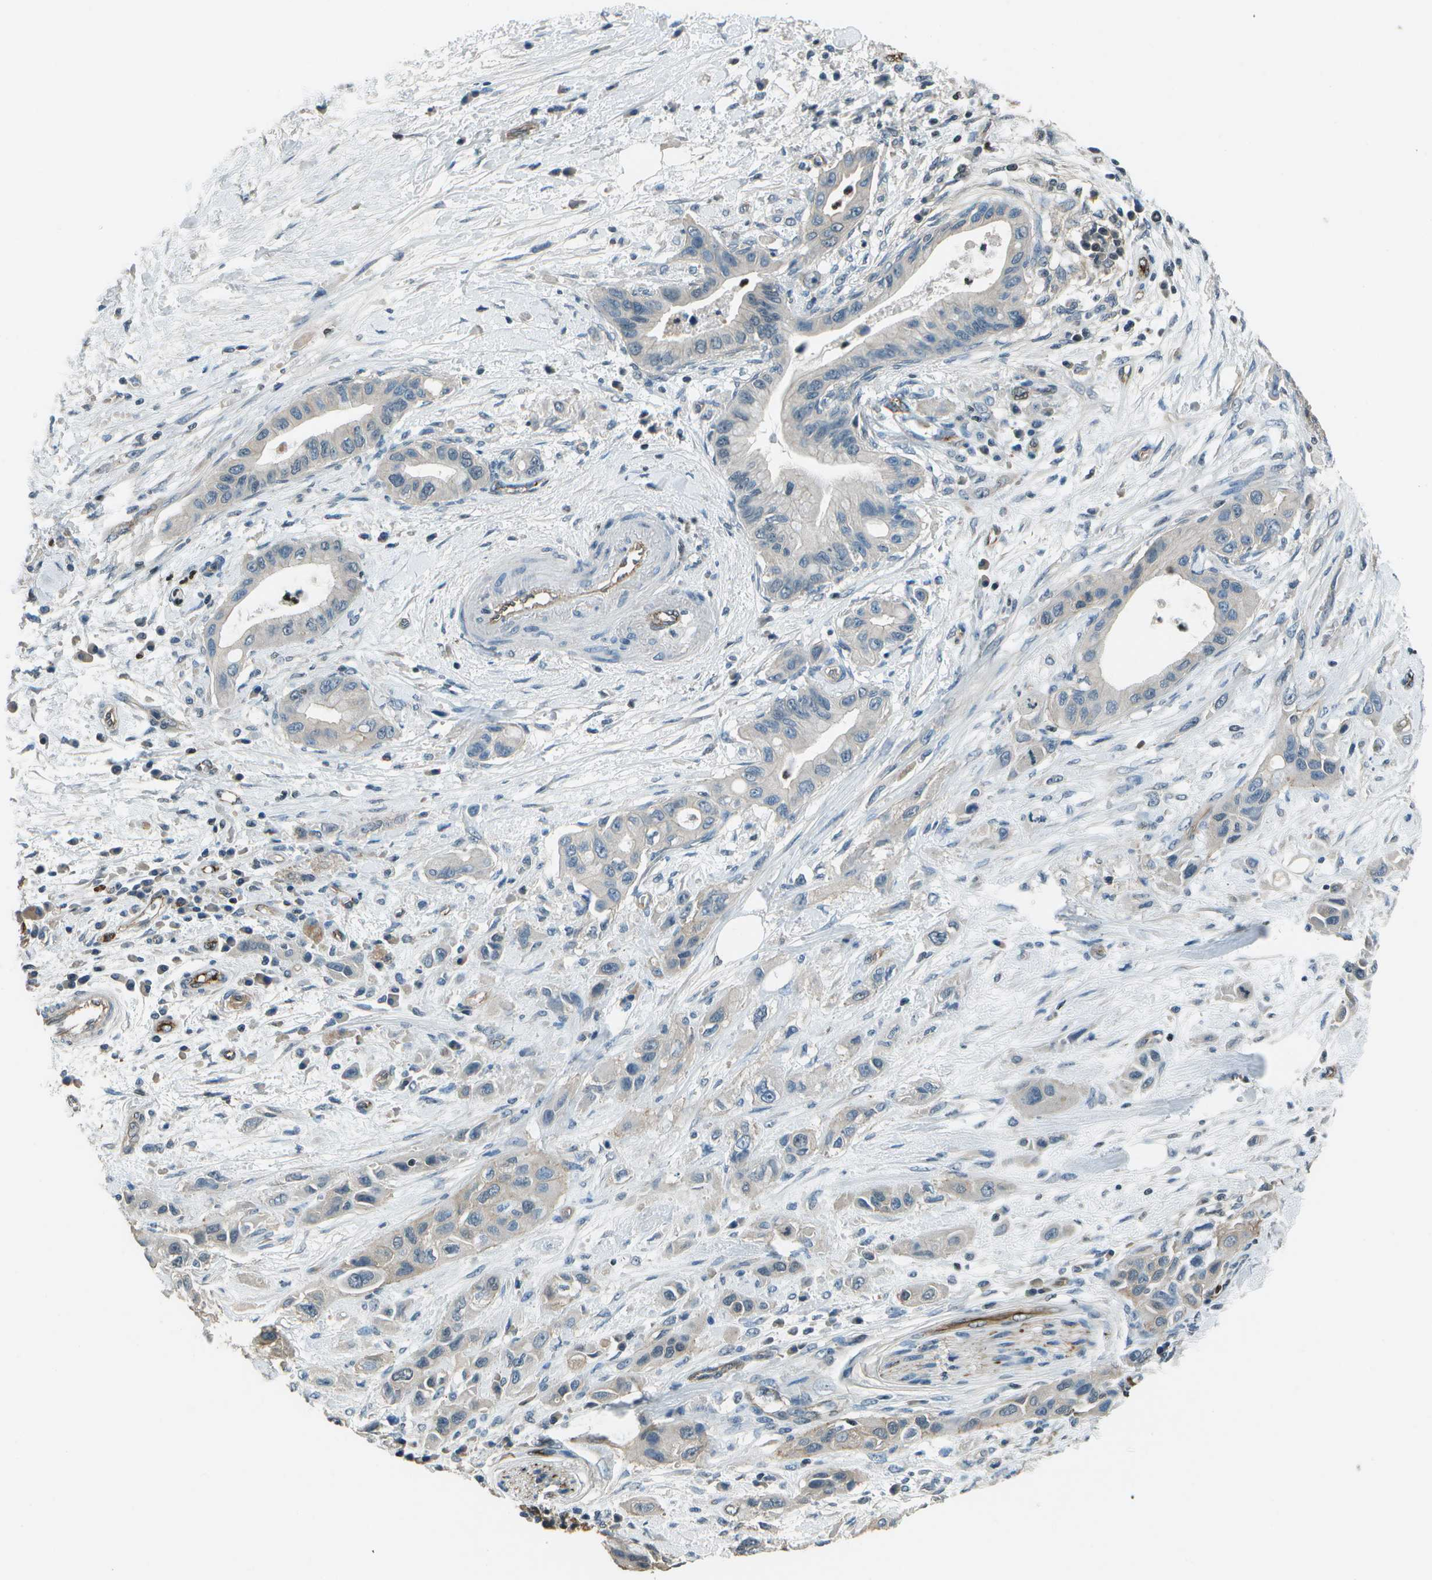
{"staining": {"intensity": "negative", "quantity": "none", "location": "none"}, "tissue": "pancreatic cancer", "cell_type": "Tumor cells", "image_type": "cancer", "snomed": [{"axis": "morphology", "description": "Adenocarcinoma, NOS"}, {"axis": "topography", "description": "Pancreas"}], "caption": "This histopathology image is of pancreatic cancer stained with IHC to label a protein in brown with the nuclei are counter-stained blue. There is no staining in tumor cells.", "gene": "PDLIM1", "patient": {"sex": "female", "age": 73}}